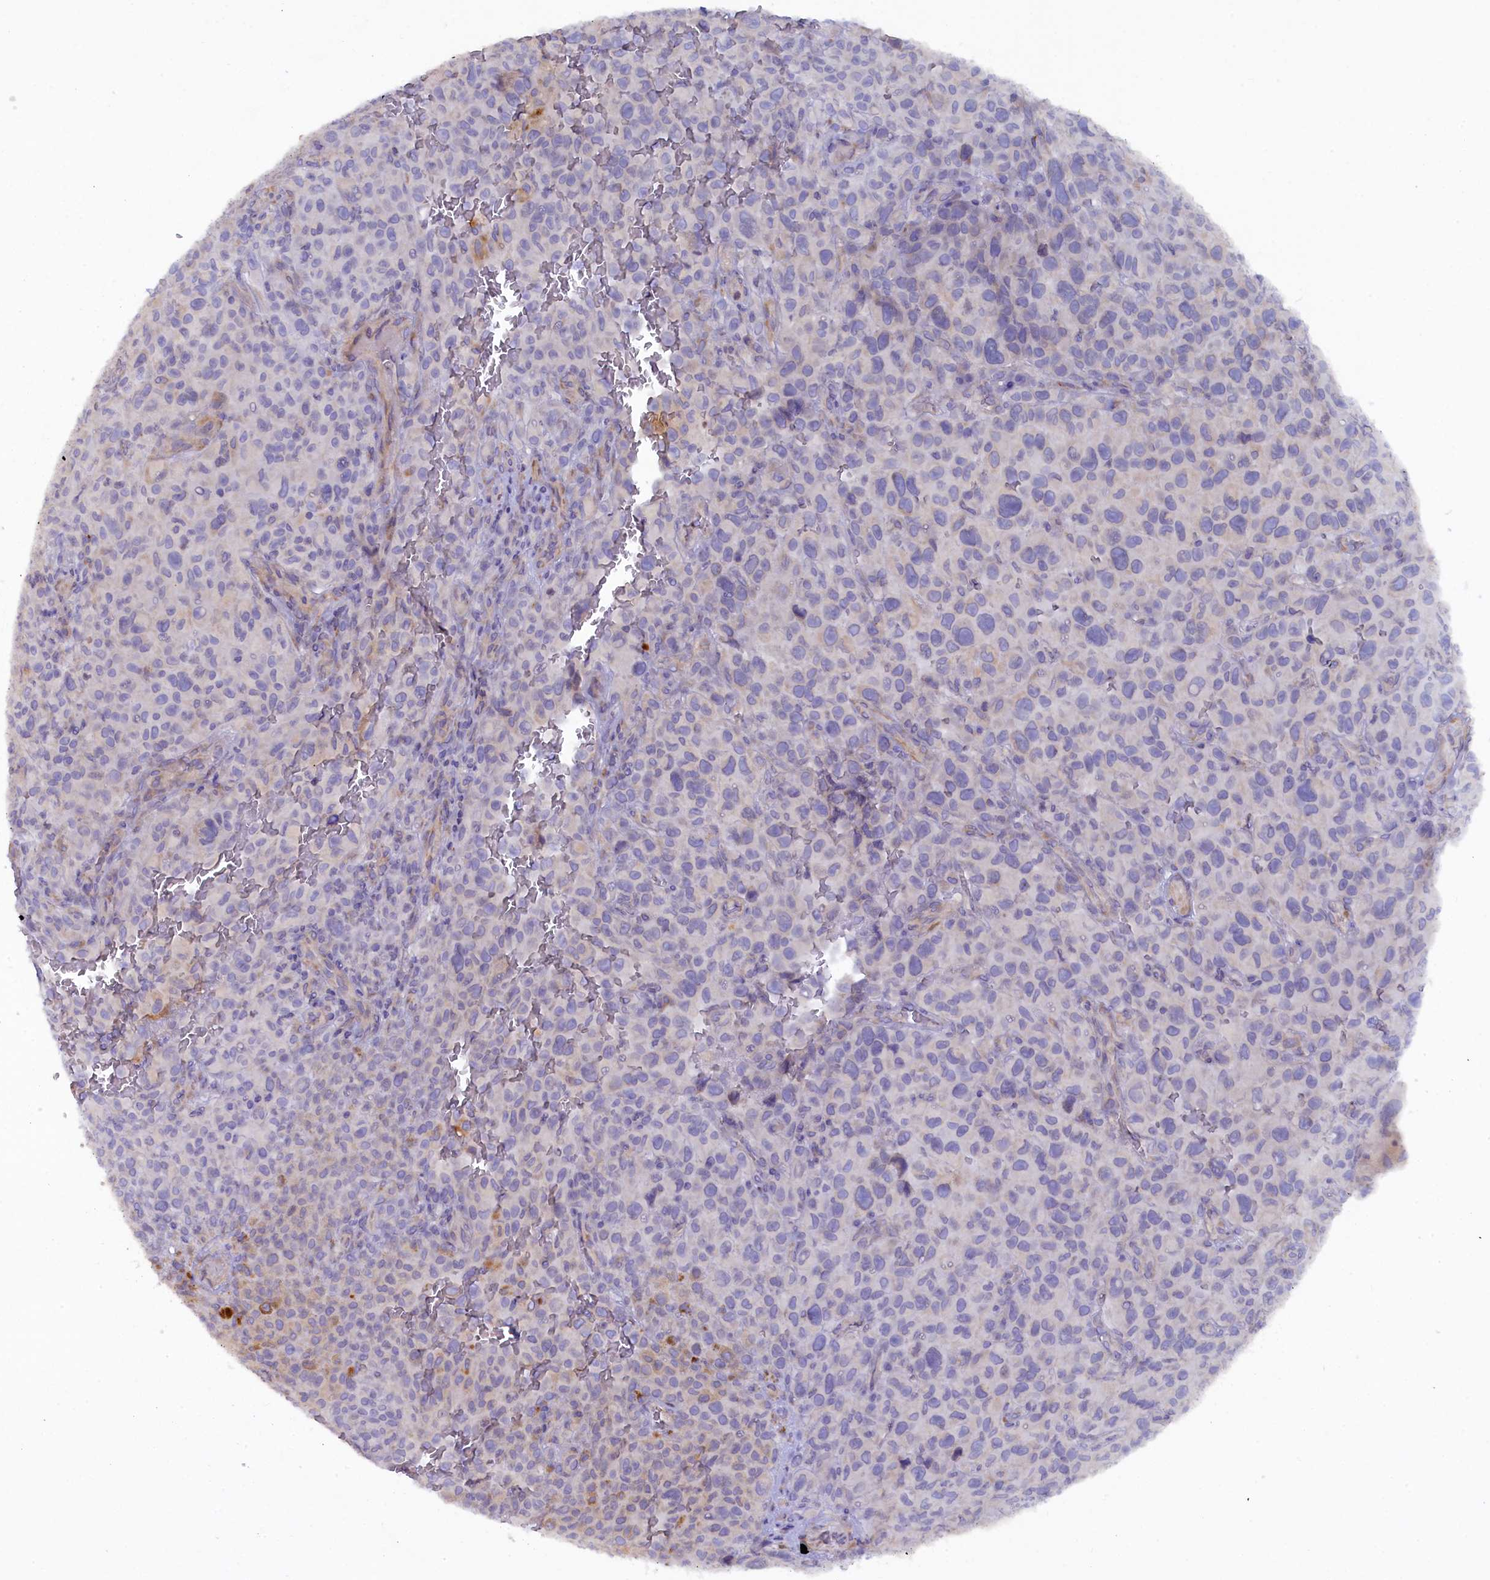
{"staining": {"intensity": "negative", "quantity": "none", "location": "none"}, "tissue": "melanoma", "cell_type": "Tumor cells", "image_type": "cancer", "snomed": [{"axis": "morphology", "description": "Malignant melanoma, NOS"}, {"axis": "topography", "description": "Skin"}], "caption": "DAB immunohistochemical staining of human melanoma displays no significant positivity in tumor cells.", "gene": "POGLUT3", "patient": {"sex": "female", "age": 82}}